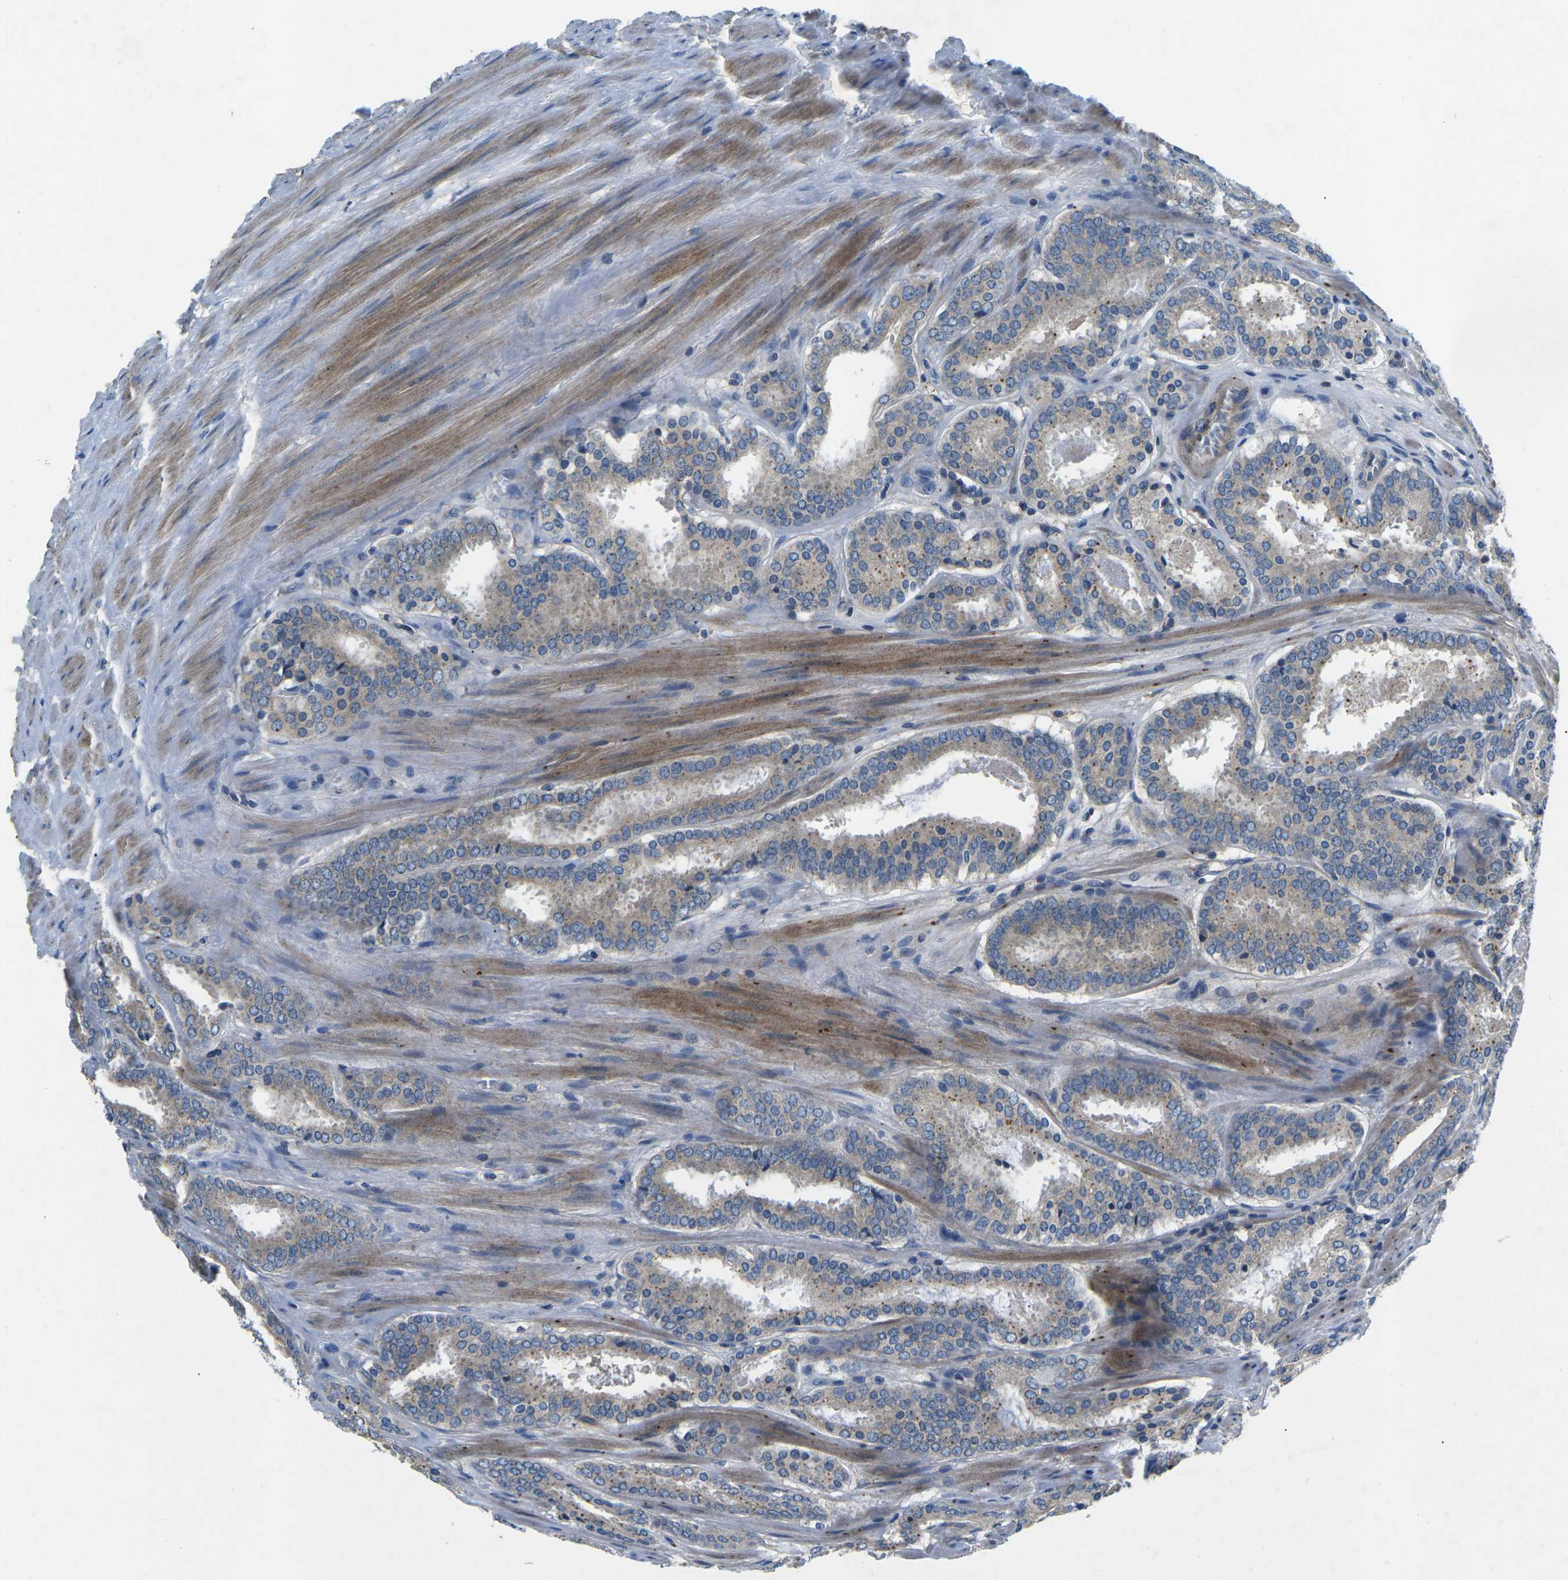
{"staining": {"intensity": "weak", "quantity": "25%-75%", "location": "cytoplasmic/membranous"}, "tissue": "prostate cancer", "cell_type": "Tumor cells", "image_type": "cancer", "snomed": [{"axis": "morphology", "description": "Adenocarcinoma, Low grade"}, {"axis": "topography", "description": "Prostate"}], "caption": "Weak cytoplasmic/membranous staining is present in about 25%-75% of tumor cells in prostate cancer.", "gene": "PDCD6IP", "patient": {"sex": "male", "age": 69}}